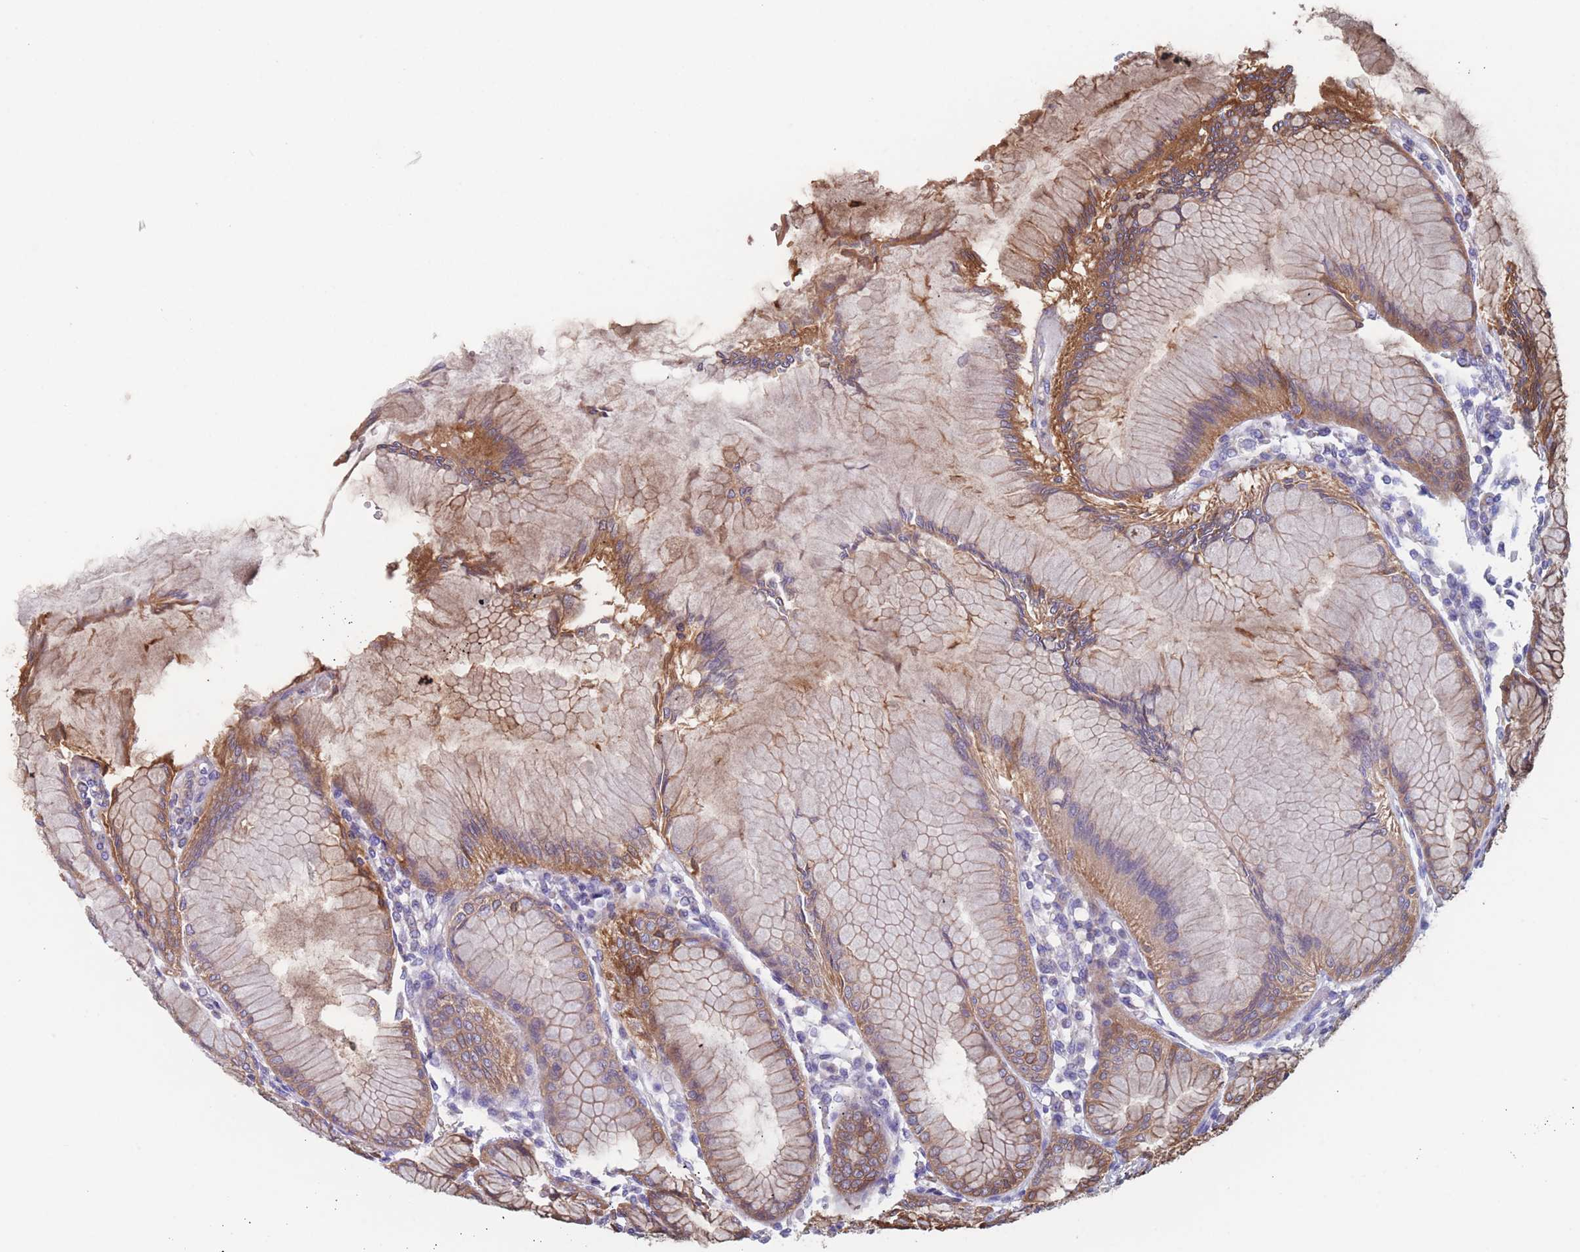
{"staining": {"intensity": "moderate", "quantity": ">75%", "location": "cytoplasmic/membranous"}, "tissue": "stomach", "cell_type": "Glandular cells", "image_type": "normal", "snomed": [{"axis": "morphology", "description": "Normal tissue, NOS"}, {"axis": "topography", "description": "Stomach"}], "caption": "This micrograph displays IHC staining of benign stomach, with medium moderate cytoplasmic/membranous expression in about >75% of glandular cells.", "gene": "ADH1A", "patient": {"sex": "female", "age": 57}}